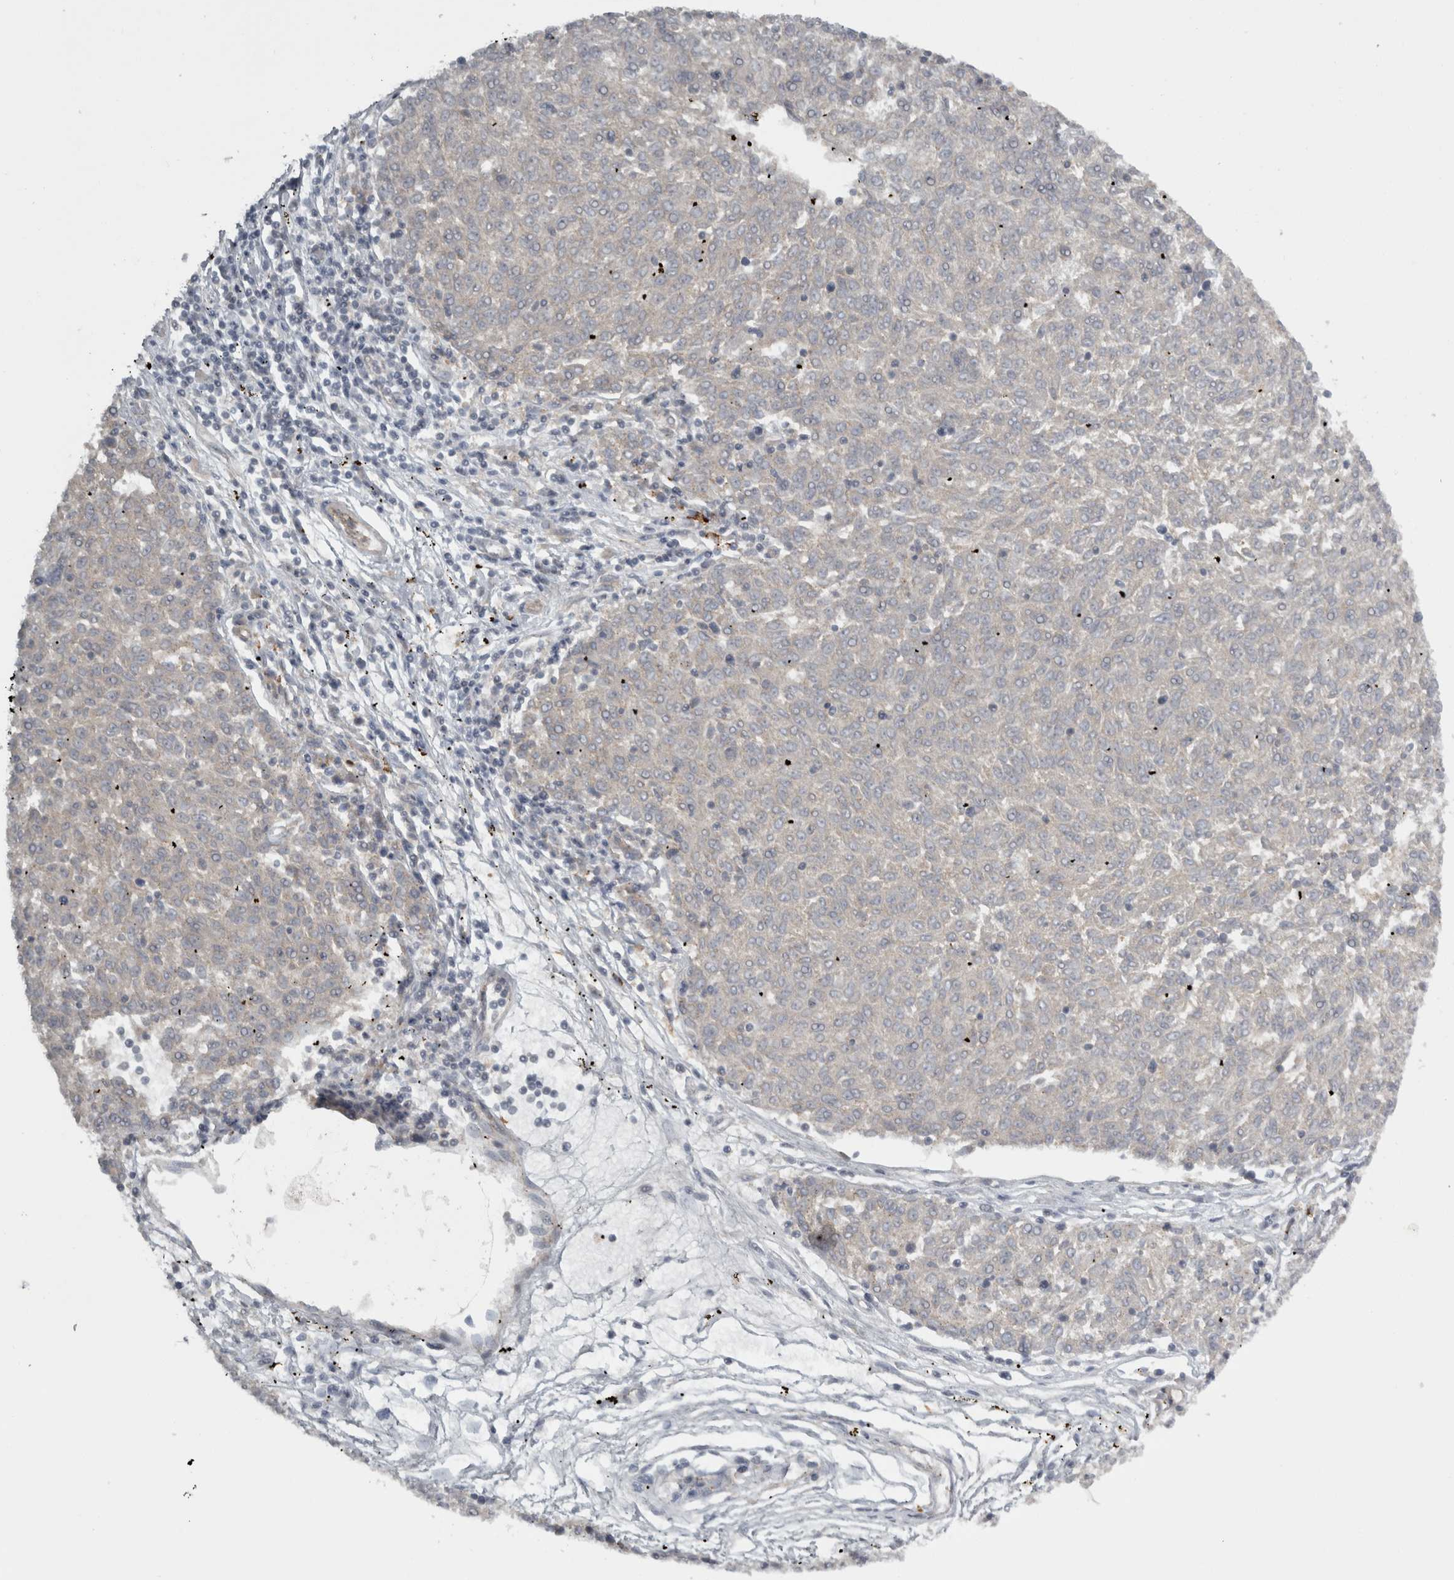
{"staining": {"intensity": "negative", "quantity": "none", "location": "none"}, "tissue": "melanoma", "cell_type": "Tumor cells", "image_type": "cancer", "snomed": [{"axis": "morphology", "description": "Malignant melanoma, NOS"}, {"axis": "topography", "description": "Skin"}], "caption": "DAB (3,3'-diaminobenzidine) immunohistochemical staining of human malignant melanoma displays no significant staining in tumor cells.", "gene": "SLCO5A1", "patient": {"sex": "female", "age": 72}}